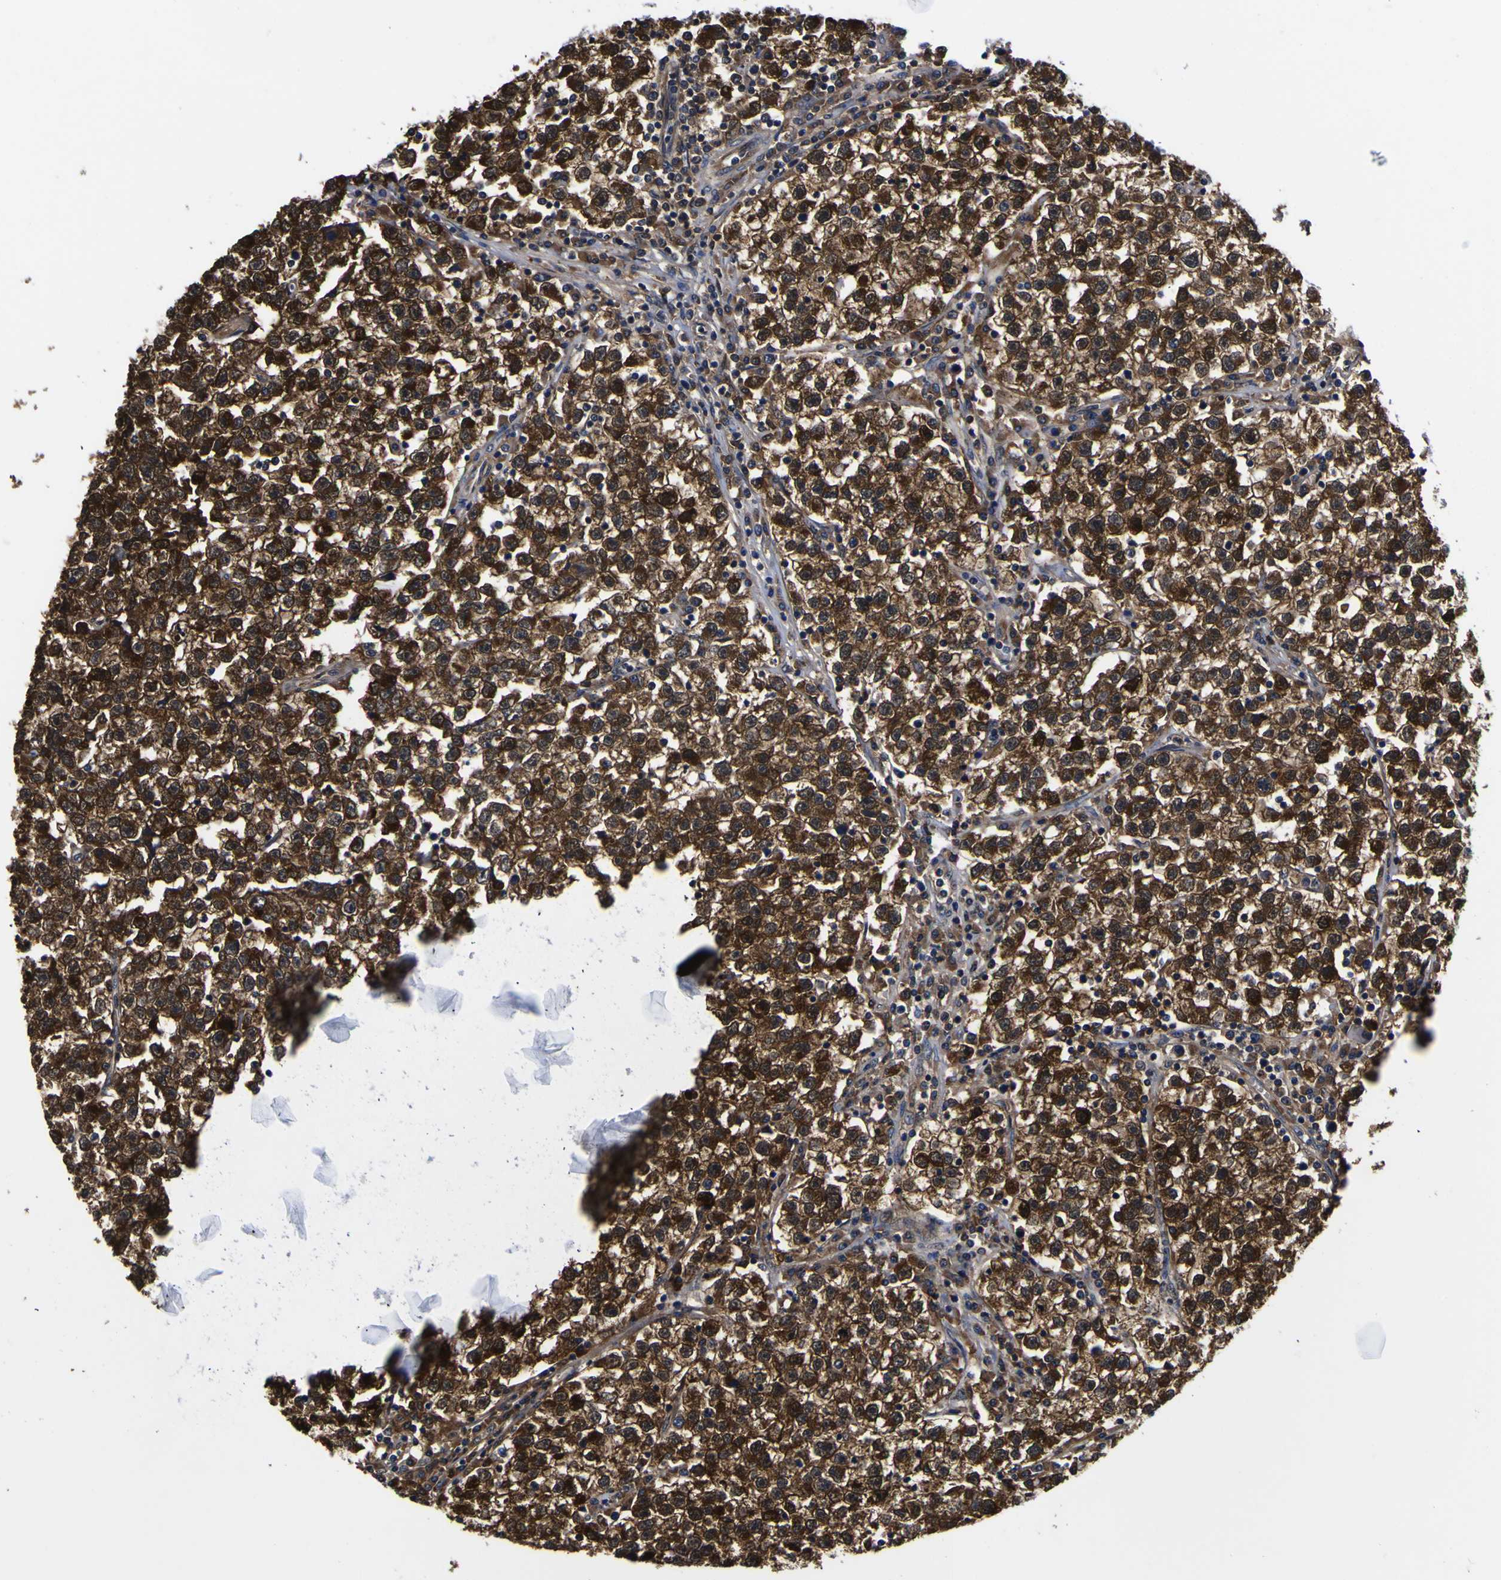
{"staining": {"intensity": "strong", "quantity": ">75%", "location": "cytoplasmic/membranous,nuclear"}, "tissue": "testis cancer", "cell_type": "Tumor cells", "image_type": "cancer", "snomed": [{"axis": "morphology", "description": "Seminoma, NOS"}, {"axis": "topography", "description": "Testis"}], "caption": "Testis cancer (seminoma) stained for a protein (brown) exhibits strong cytoplasmic/membranous and nuclear positive expression in approximately >75% of tumor cells.", "gene": "FAM110B", "patient": {"sex": "male", "age": 22}}